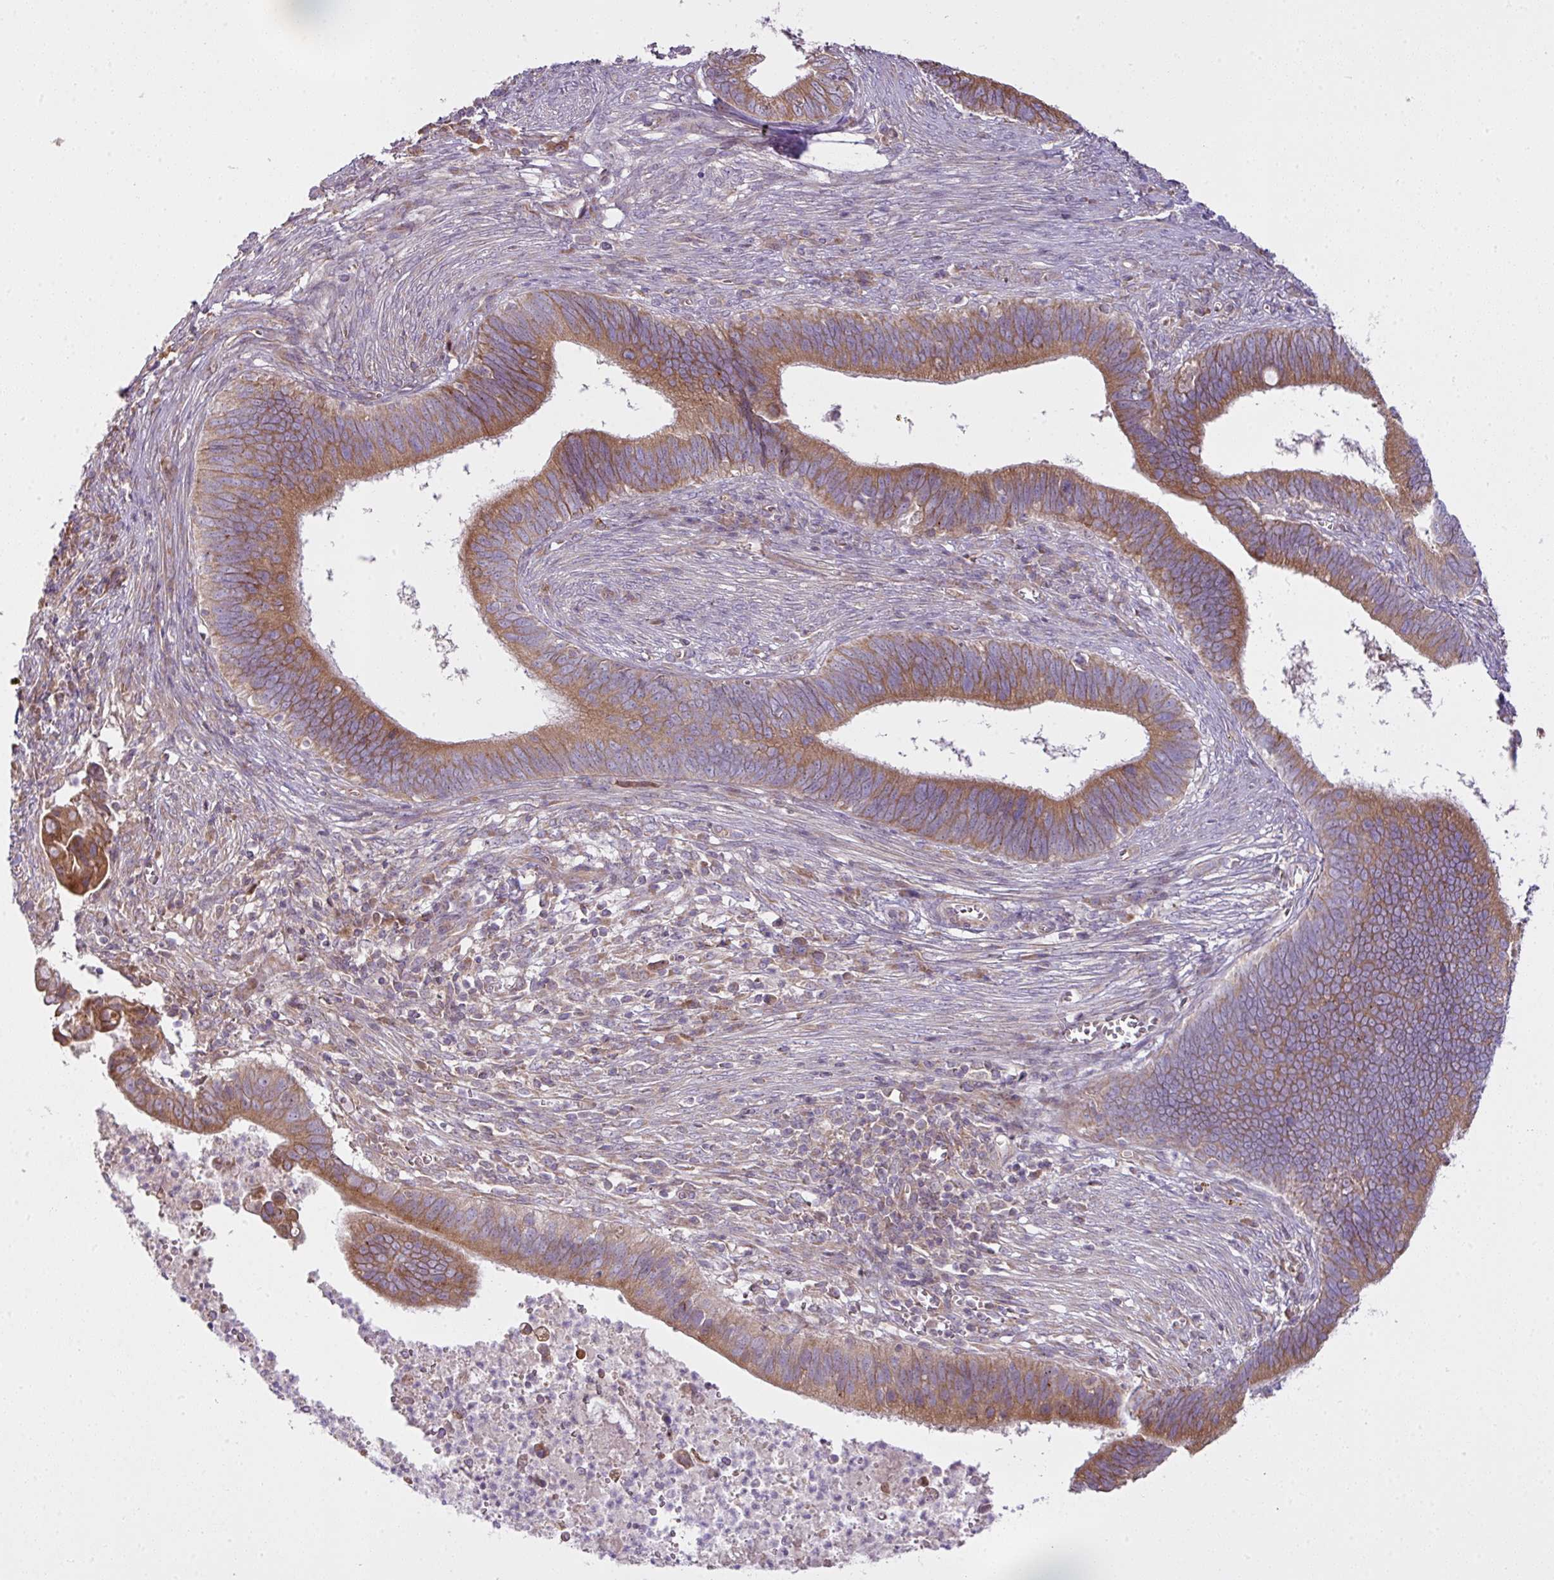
{"staining": {"intensity": "moderate", "quantity": ">75%", "location": "cytoplasmic/membranous"}, "tissue": "cervical cancer", "cell_type": "Tumor cells", "image_type": "cancer", "snomed": [{"axis": "morphology", "description": "Adenocarcinoma, NOS"}, {"axis": "topography", "description": "Cervix"}], "caption": "IHC (DAB (3,3'-diaminobenzidine)) staining of human cervical adenocarcinoma reveals moderate cytoplasmic/membranous protein positivity in about >75% of tumor cells. The staining was performed using DAB (3,3'-diaminobenzidine) to visualize the protein expression in brown, while the nuclei were stained in blue with hematoxylin (Magnification: 20x).", "gene": "COX18", "patient": {"sex": "female", "age": 42}}